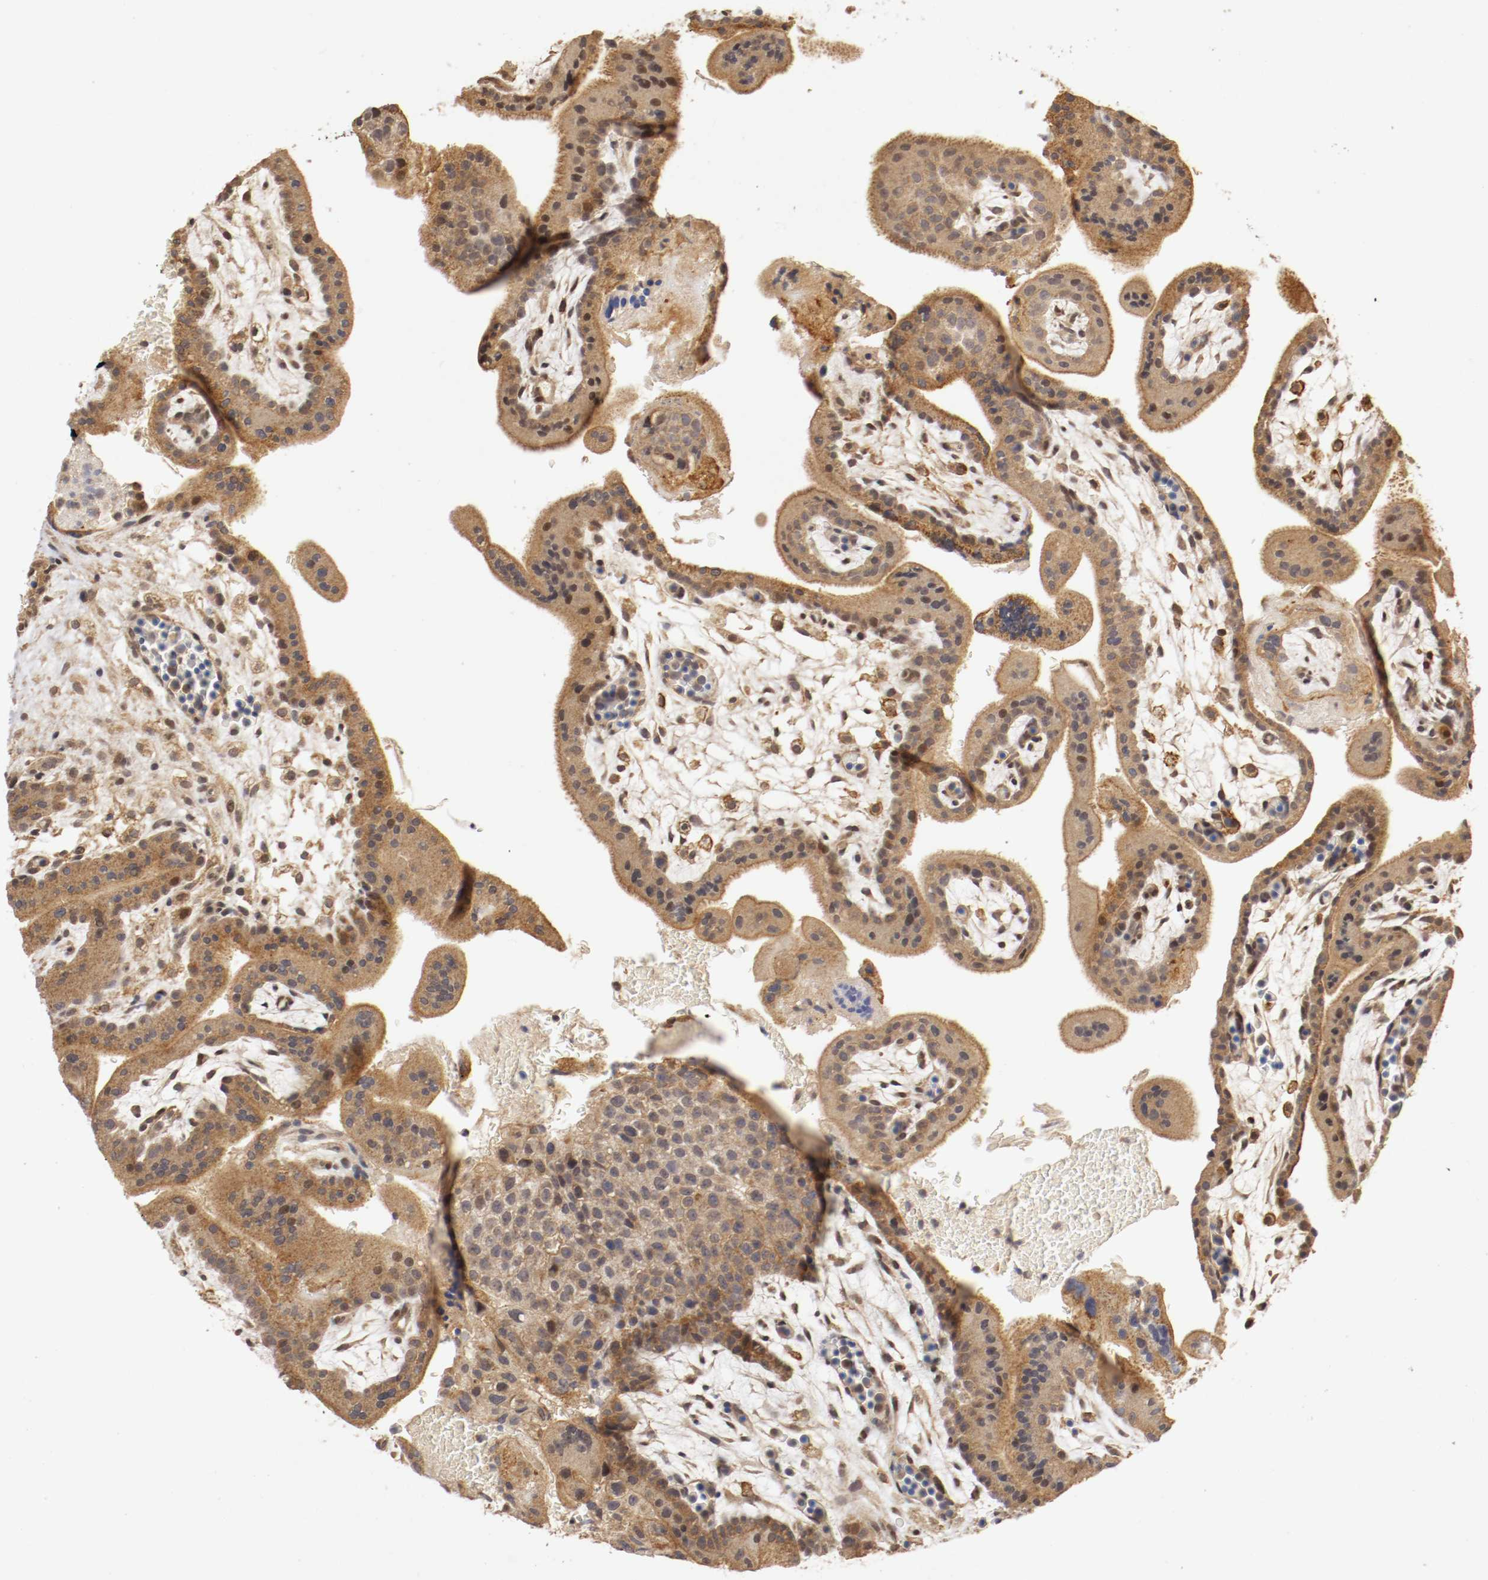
{"staining": {"intensity": "moderate", "quantity": ">75%", "location": "cytoplasmic/membranous,nuclear"}, "tissue": "placenta", "cell_type": "Trophoblastic cells", "image_type": "normal", "snomed": [{"axis": "morphology", "description": "Normal tissue, NOS"}, {"axis": "topography", "description": "Placenta"}], "caption": "Unremarkable placenta reveals moderate cytoplasmic/membranous,nuclear positivity in about >75% of trophoblastic cells The staining was performed using DAB (3,3'-diaminobenzidine) to visualize the protein expression in brown, while the nuclei were stained in blue with hematoxylin (Magnification: 20x)..", "gene": "TNFRSF1B", "patient": {"sex": "female", "age": 35}}